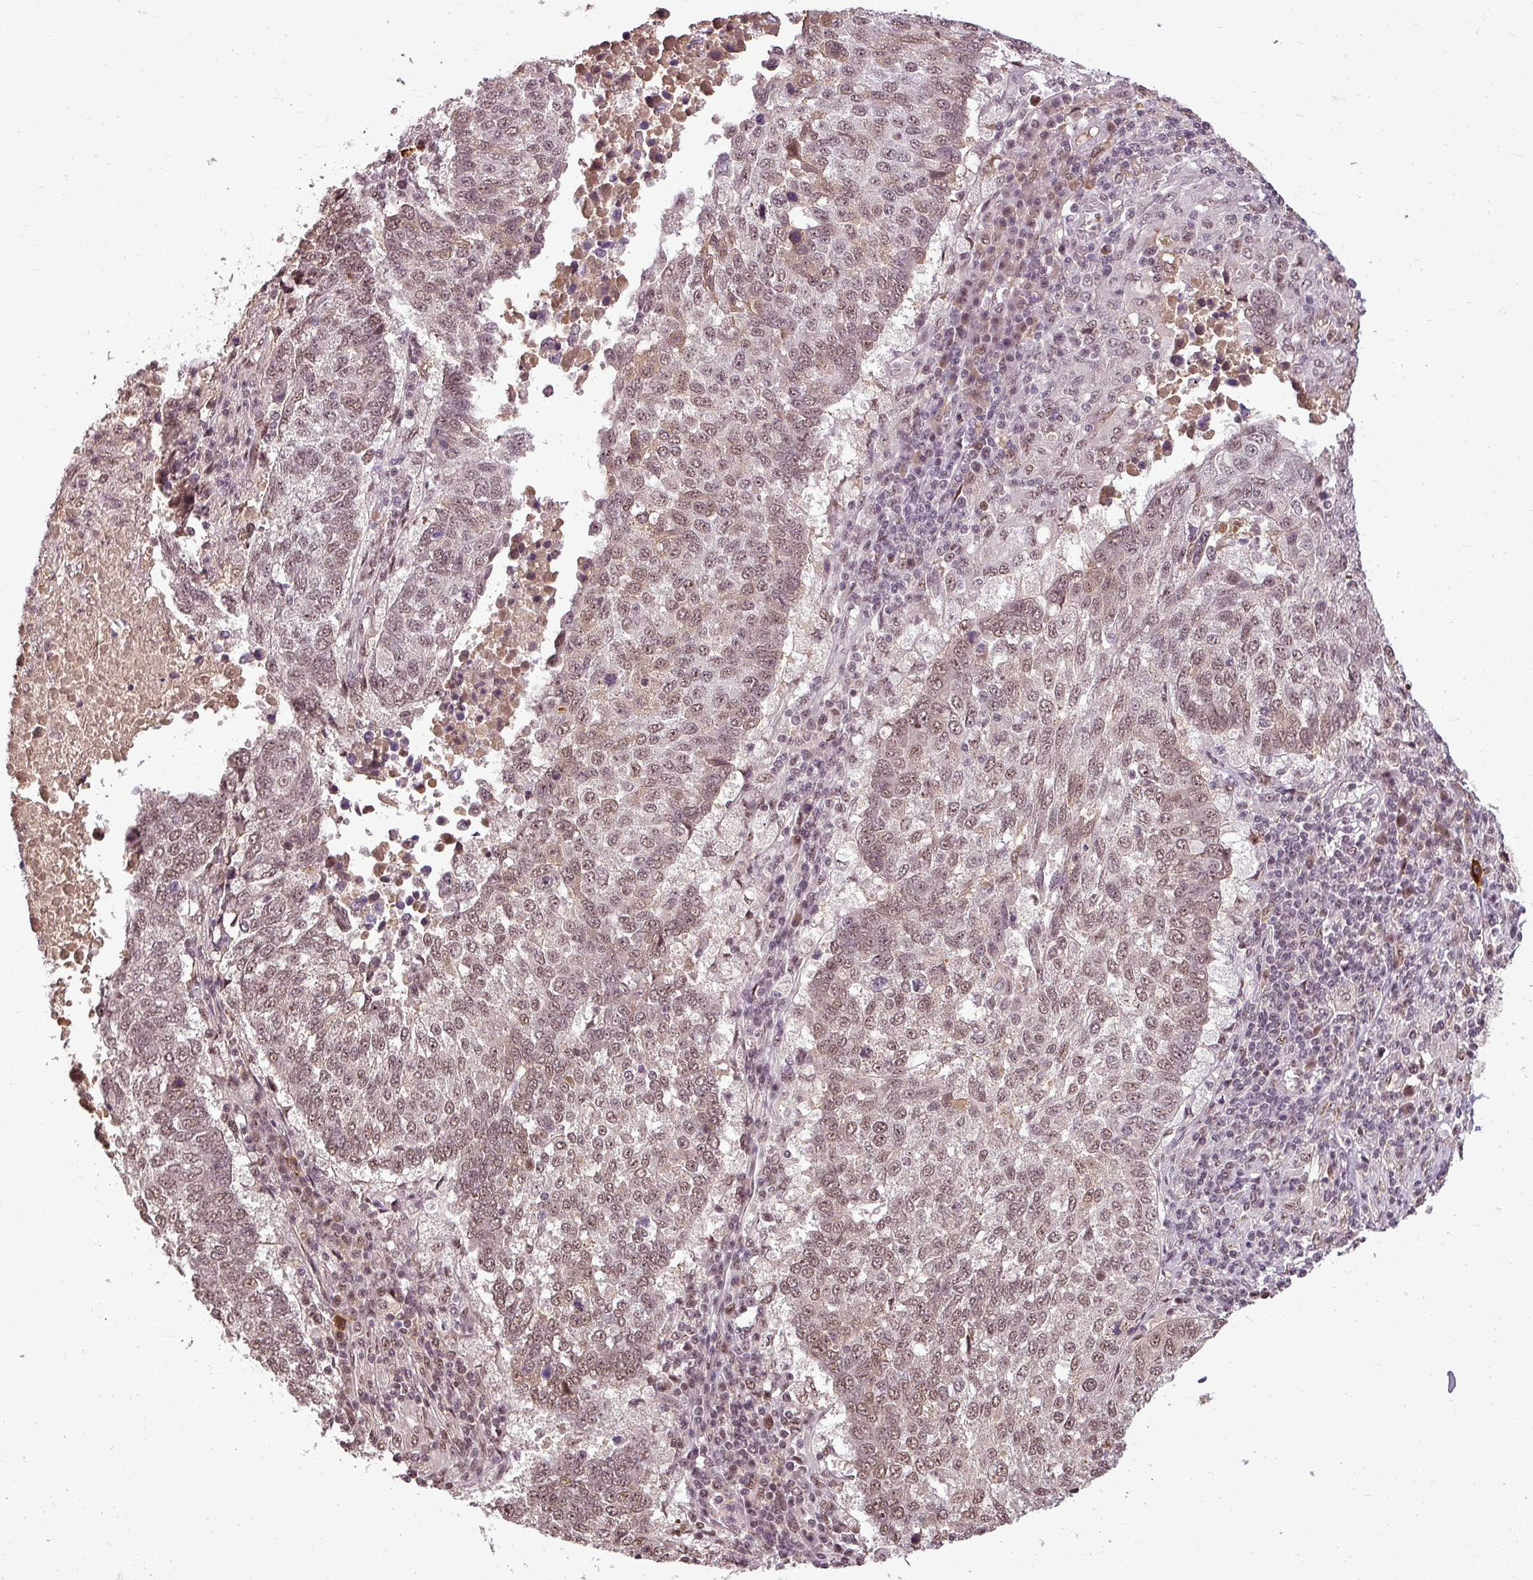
{"staining": {"intensity": "moderate", "quantity": ">75%", "location": "nuclear"}, "tissue": "lung cancer", "cell_type": "Tumor cells", "image_type": "cancer", "snomed": [{"axis": "morphology", "description": "Squamous cell carcinoma, NOS"}, {"axis": "topography", "description": "Lung"}], "caption": "Lung cancer stained with a protein marker shows moderate staining in tumor cells.", "gene": "BCAS3", "patient": {"sex": "male", "age": 73}}